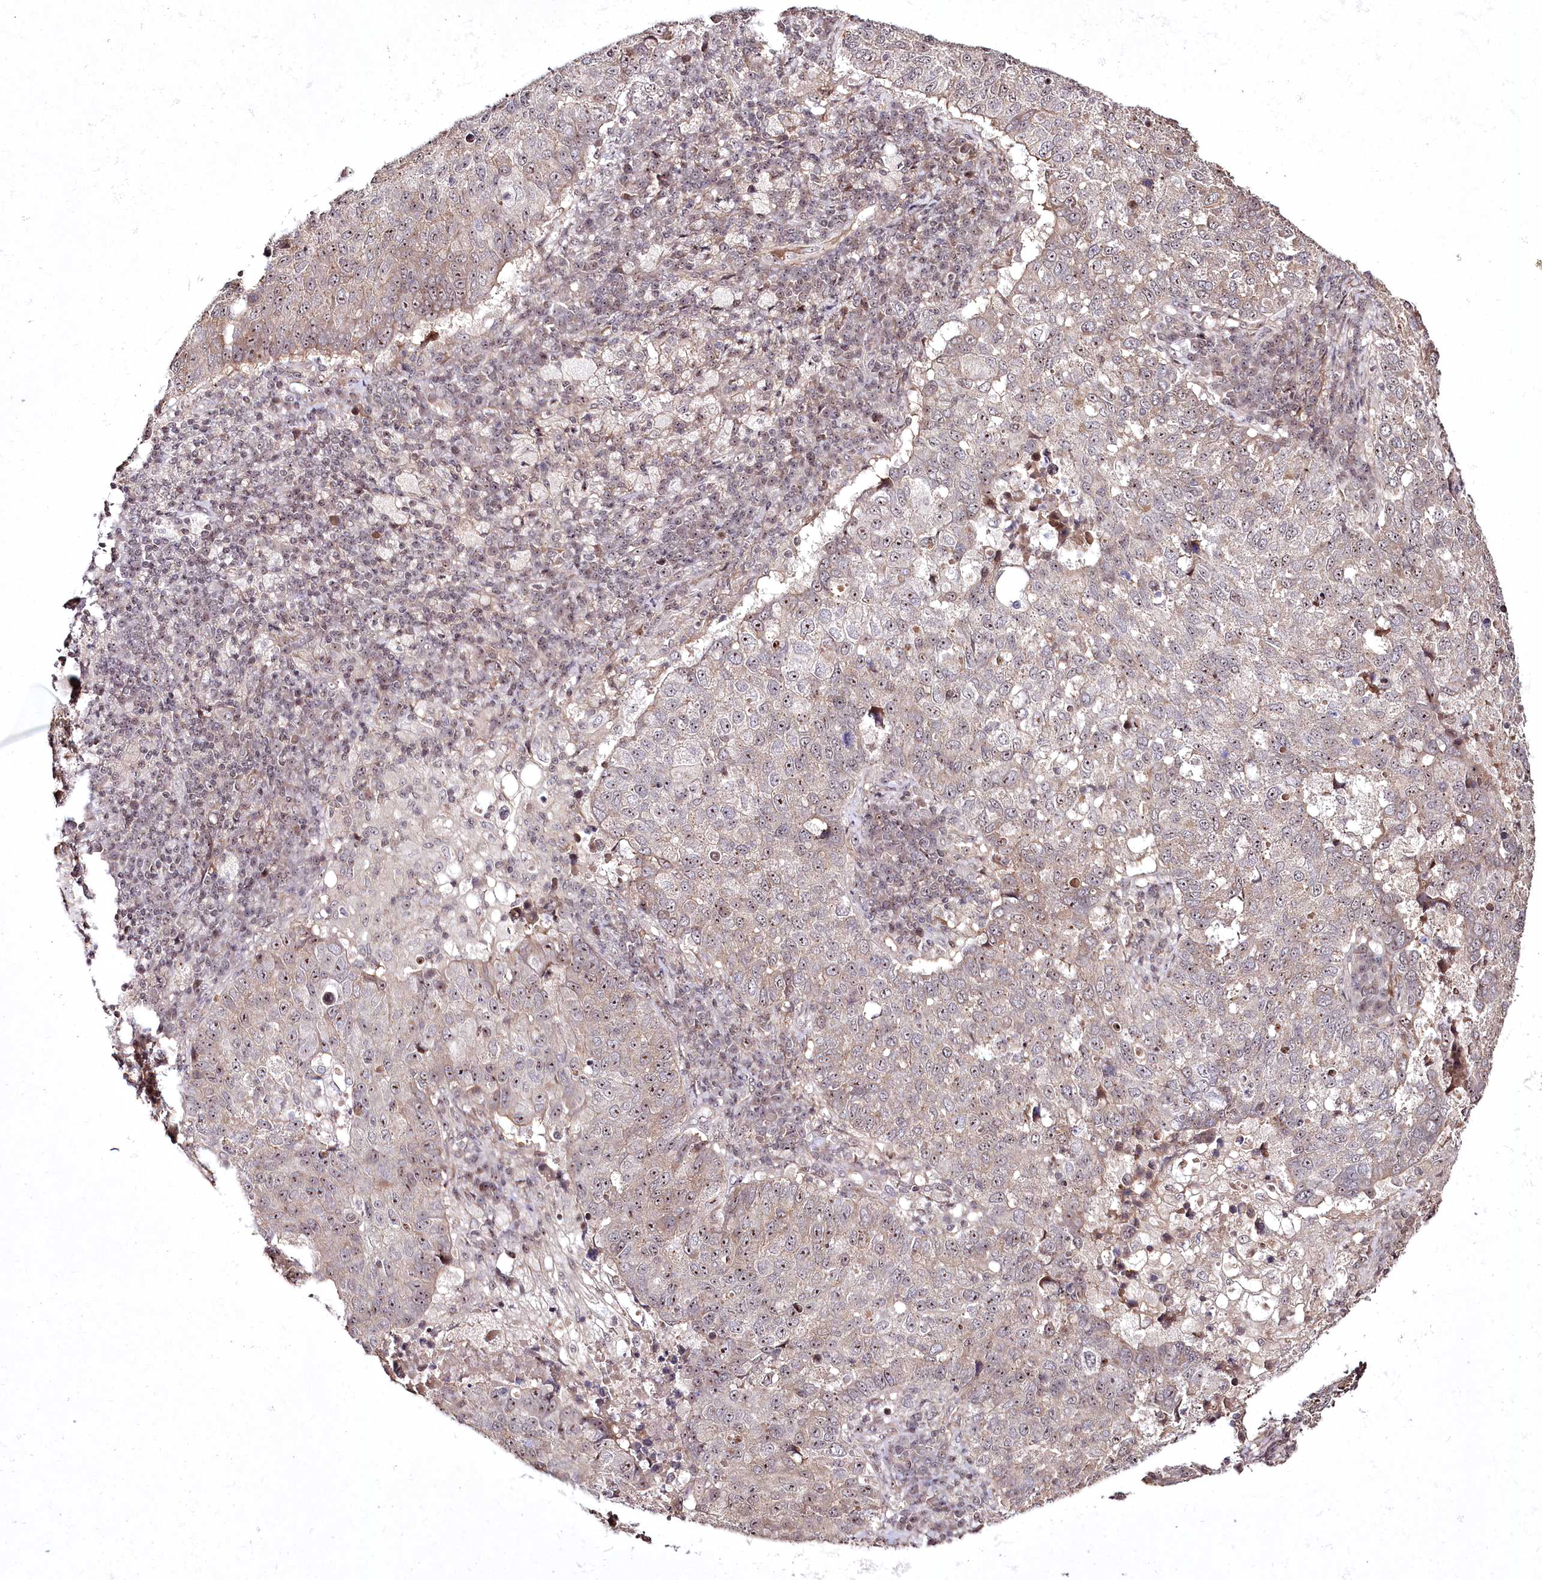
{"staining": {"intensity": "weak", "quantity": ">75%", "location": "nuclear"}, "tissue": "lung cancer", "cell_type": "Tumor cells", "image_type": "cancer", "snomed": [{"axis": "morphology", "description": "Squamous cell carcinoma, NOS"}, {"axis": "topography", "description": "Lung"}], "caption": "Immunohistochemical staining of human lung cancer reveals weak nuclear protein positivity in about >75% of tumor cells.", "gene": "CCDC59", "patient": {"sex": "male", "age": 73}}